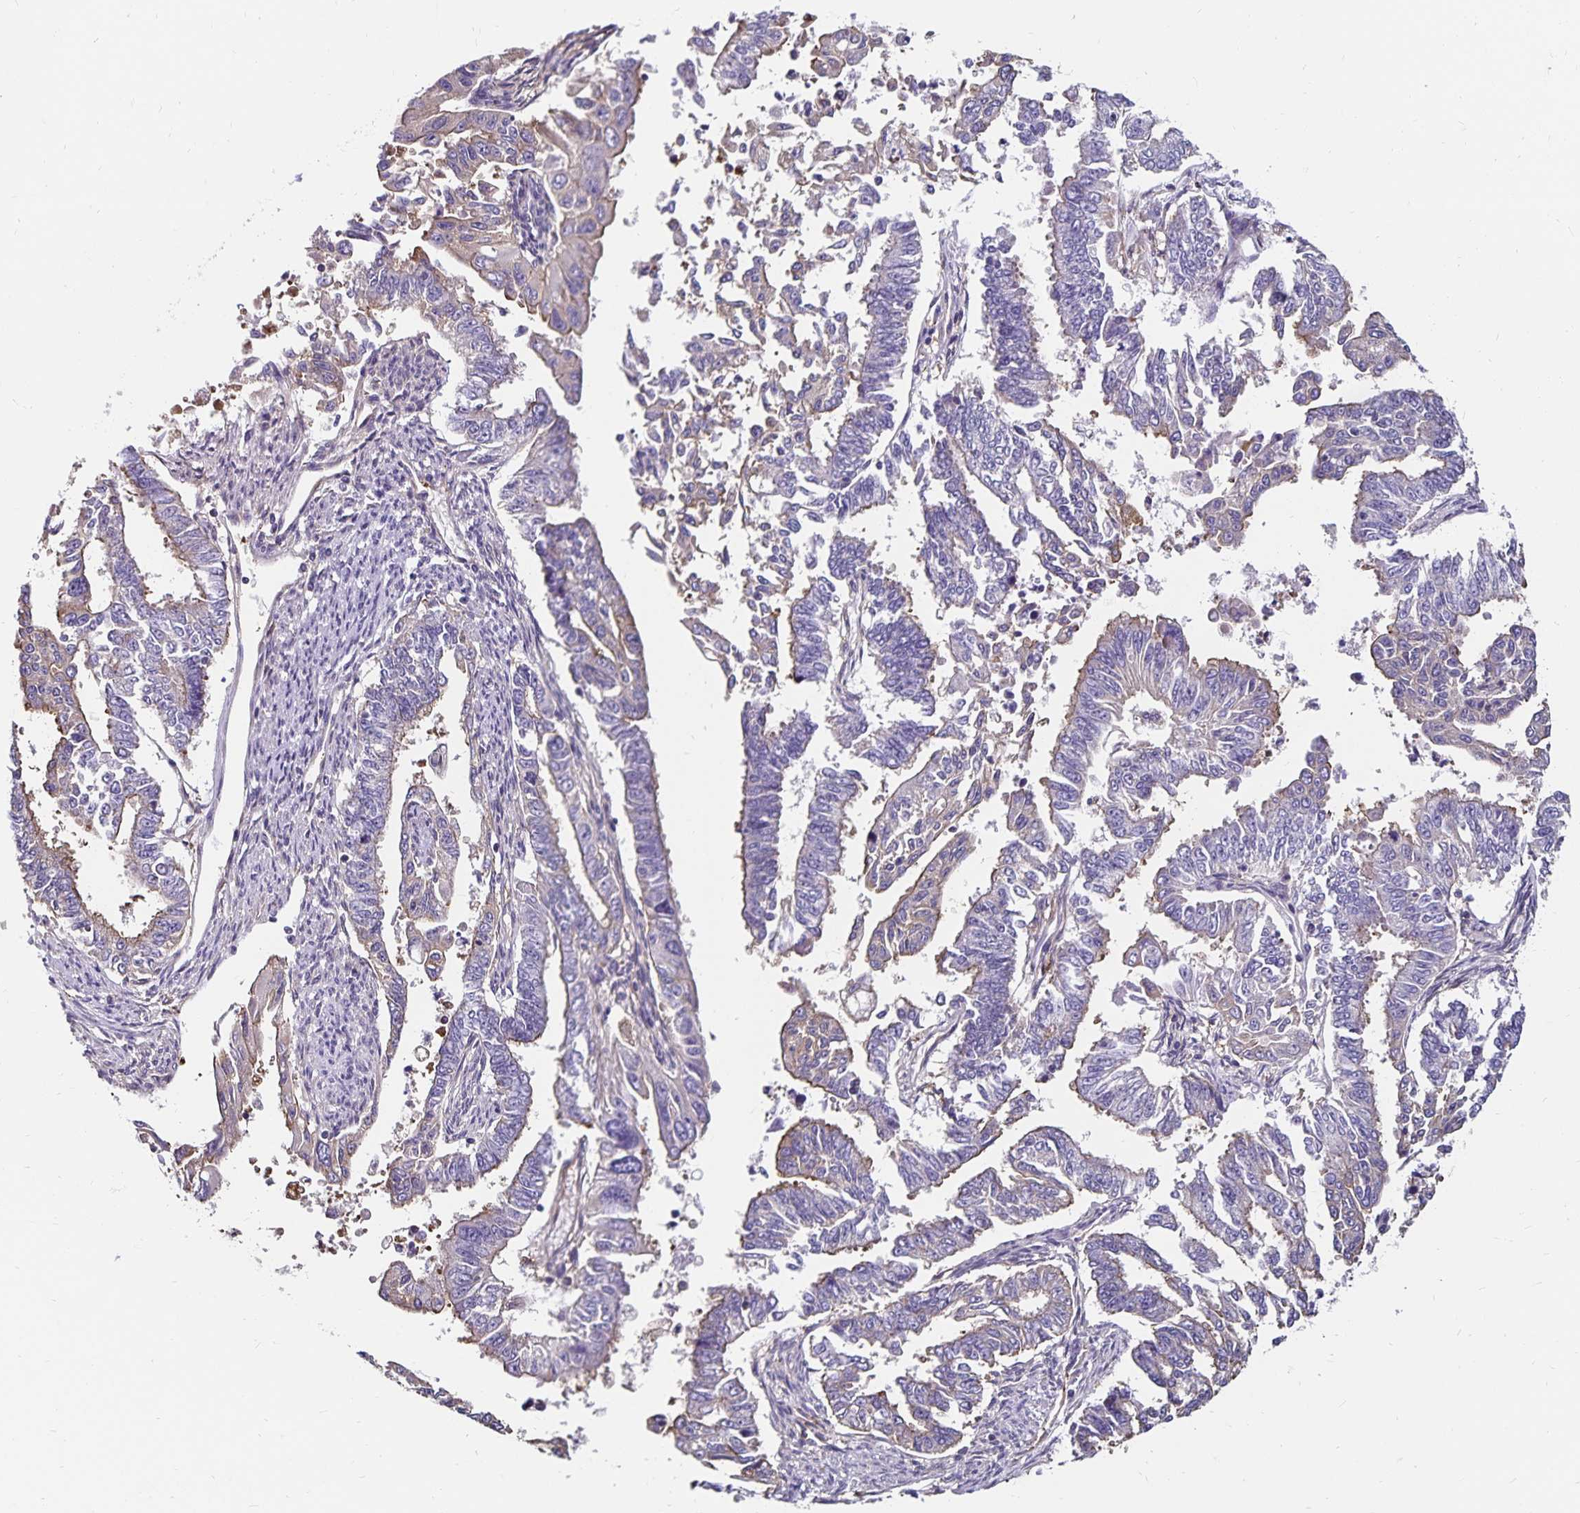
{"staining": {"intensity": "negative", "quantity": "none", "location": "none"}, "tissue": "endometrial cancer", "cell_type": "Tumor cells", "image_type": "cancer", "snomed": [{"axis": "morphology", "description": "Adenocarcinoma, NOS"}, {"axis": "topography", "description": "Uterus"}], "caption": "IHC photomicrograph of neoplastic tissue: endometrial adenocarcinoma stained with DAB (3,3'-diaminobenzidine) shows no significant protein expression in tumor cells.", "gene": "RPRML", "patient": {"sex": "female", "age": 59}}